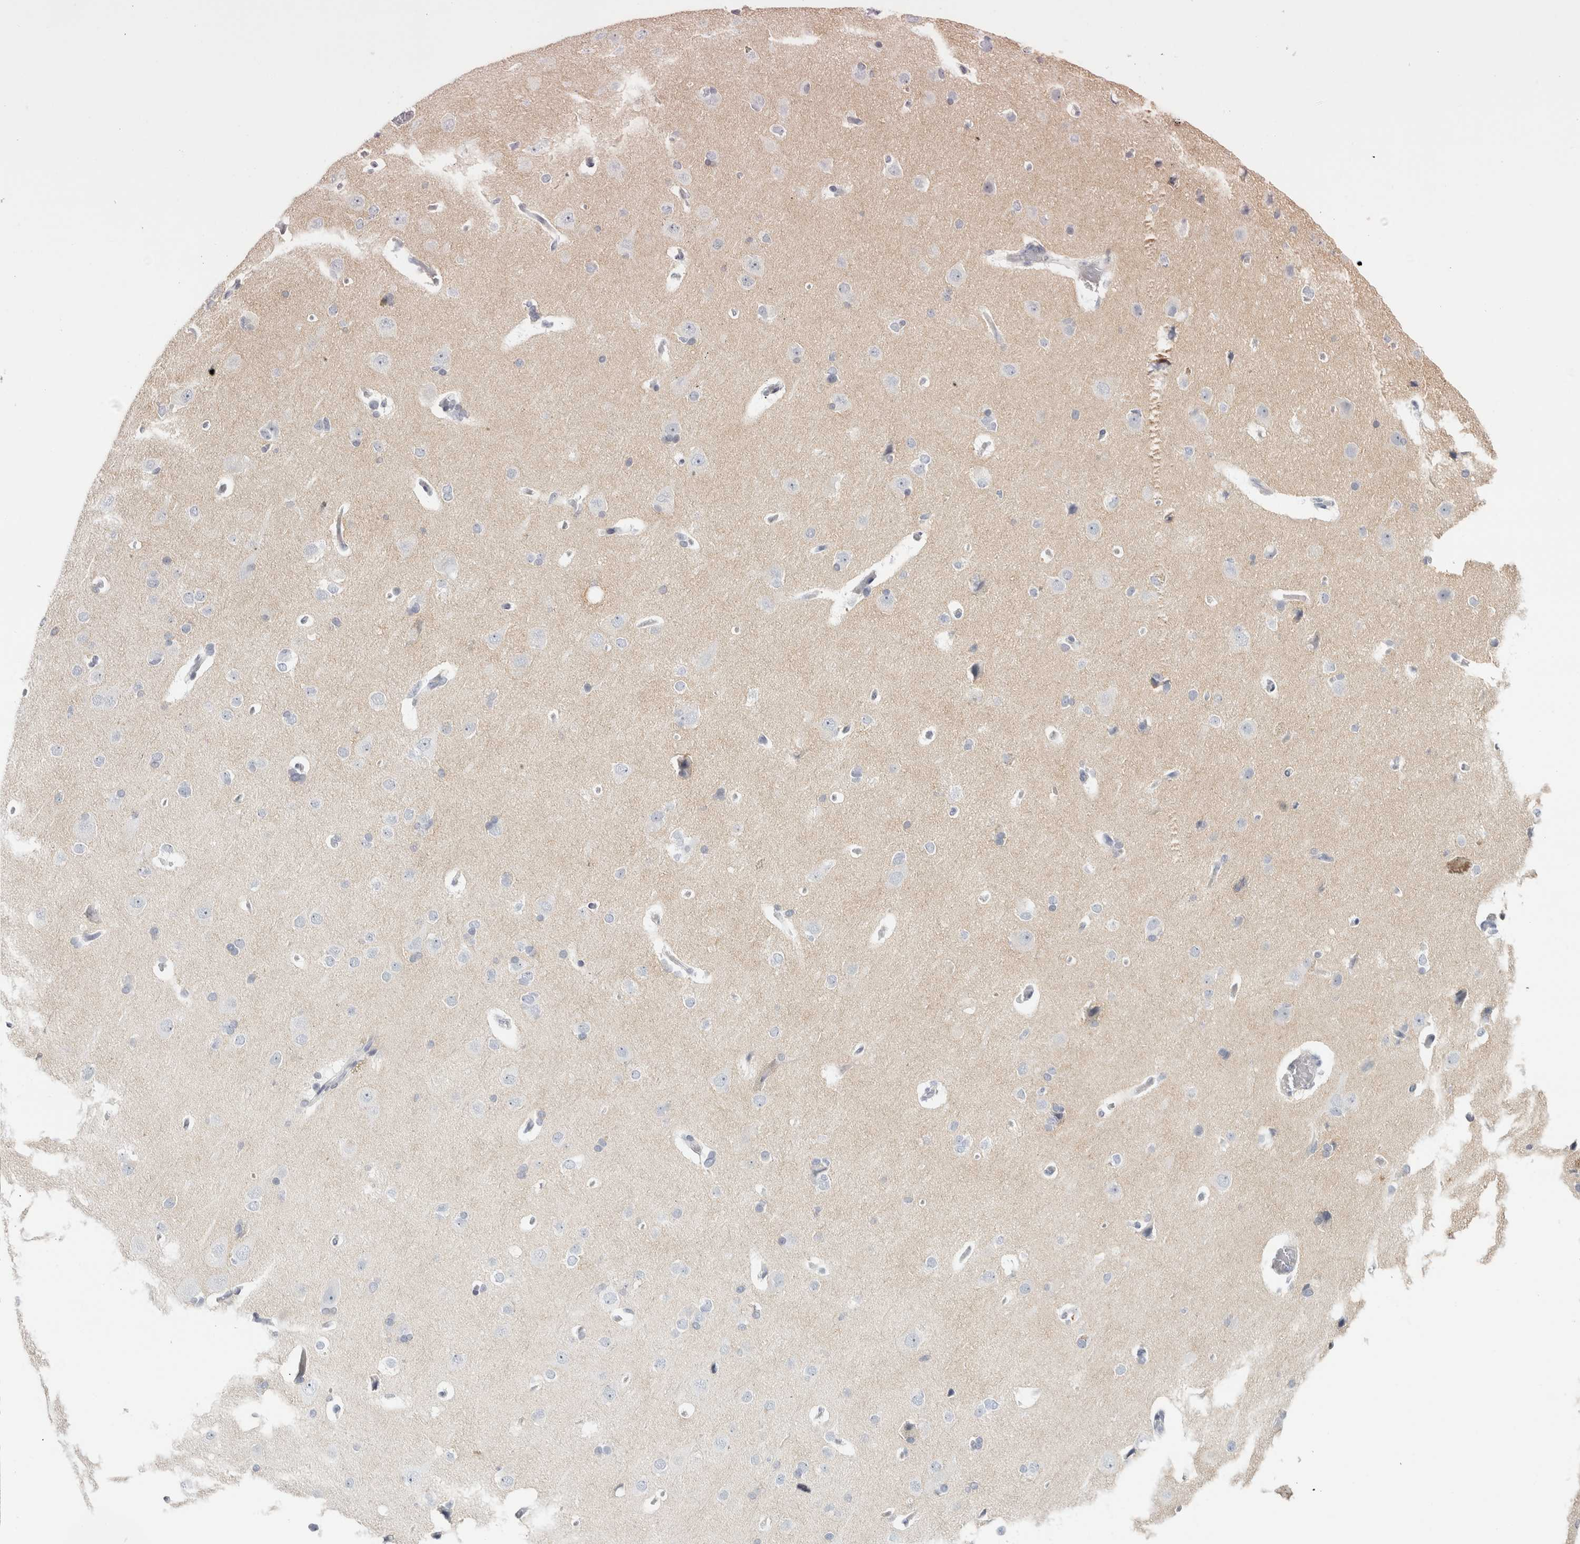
{"staining": {"intensity": "negative", "quantity": "none", "location": "none"}, "tissue": "cerebral cortex", "cell_type": "Endothelial cells", "image_type": "normal", "snomed": [{"axis": "morphology", "description": "Normal tissue, NOS"}, {"axis": "topography", "description": "Cerebral cortex"}], "caption": "Immunohistochemistry photomicrograph of benign cerebral cortex stained for a protein (brown), which demonstrates no positivity in endothelial cells.", "gene": "RPH3AL", "patient": {"sex": "male", "age": 62}}